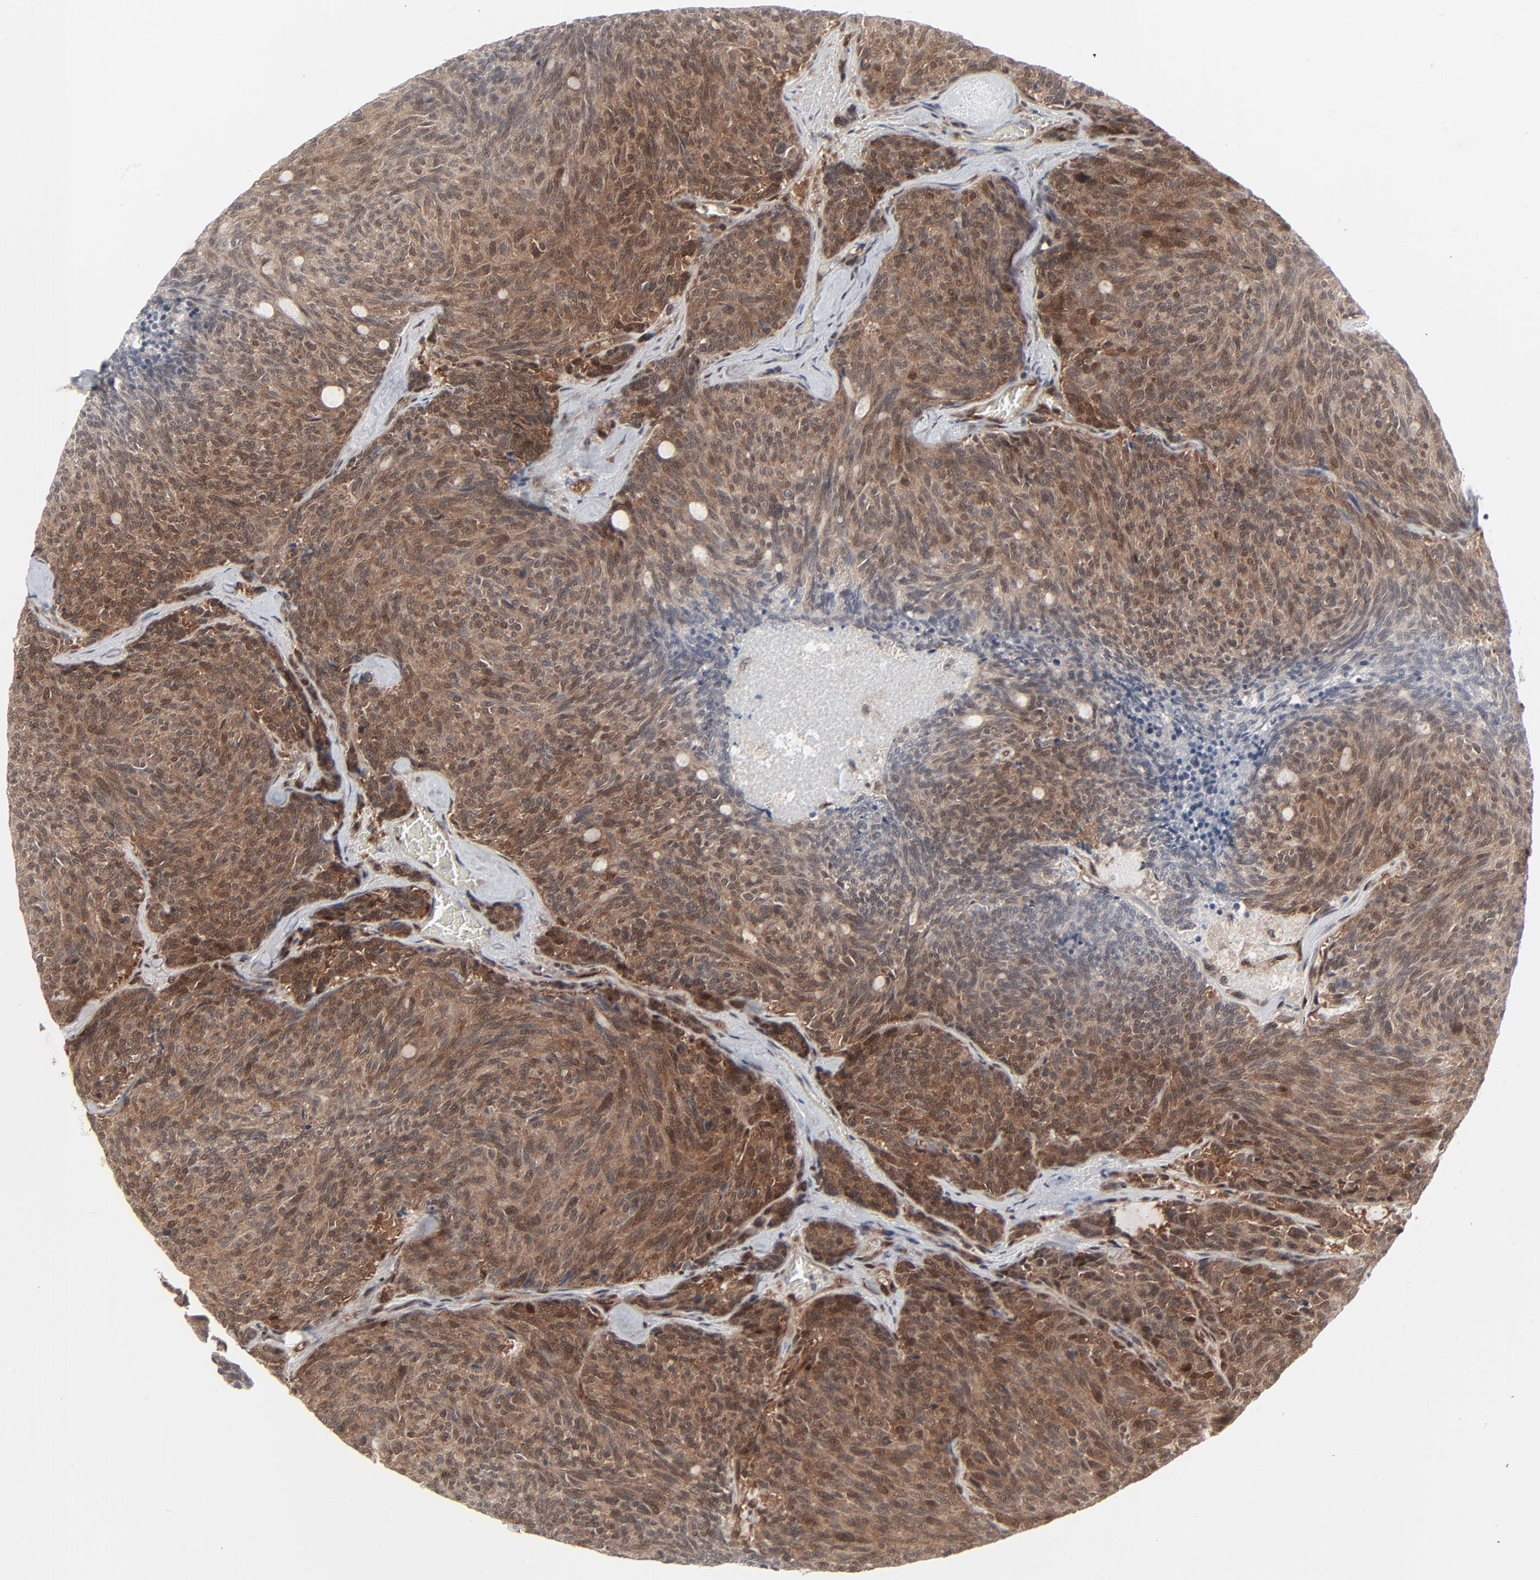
{"staining": {"intensity": "moderate", "quantity": "25%-75%", "location": "cytoplasmic/membranous,nuclear"}, "tissue": "carcinoid", "cell_type": "Tumor cells", "image_type": "cancer", "snomed": [{"axis": "morphology", "description": "Carcinoid, malignant, NOS"}, {"axis": "topography", "description": "Pancreas"}], "caption": "IHC photomicrograph of neoplastic tissue: carcinoid (malignant) stained using immunohistochemistry (IHC) exhibits medium levels of moderate protein expression localized specifically in the cytoplasmic/membranous and nuclear of tumor cells, appearing as a cytoplasmic/membranous and nuclear brown color.", "gene": "AKT1", "patient": {"sex": "female", "age": 54}}